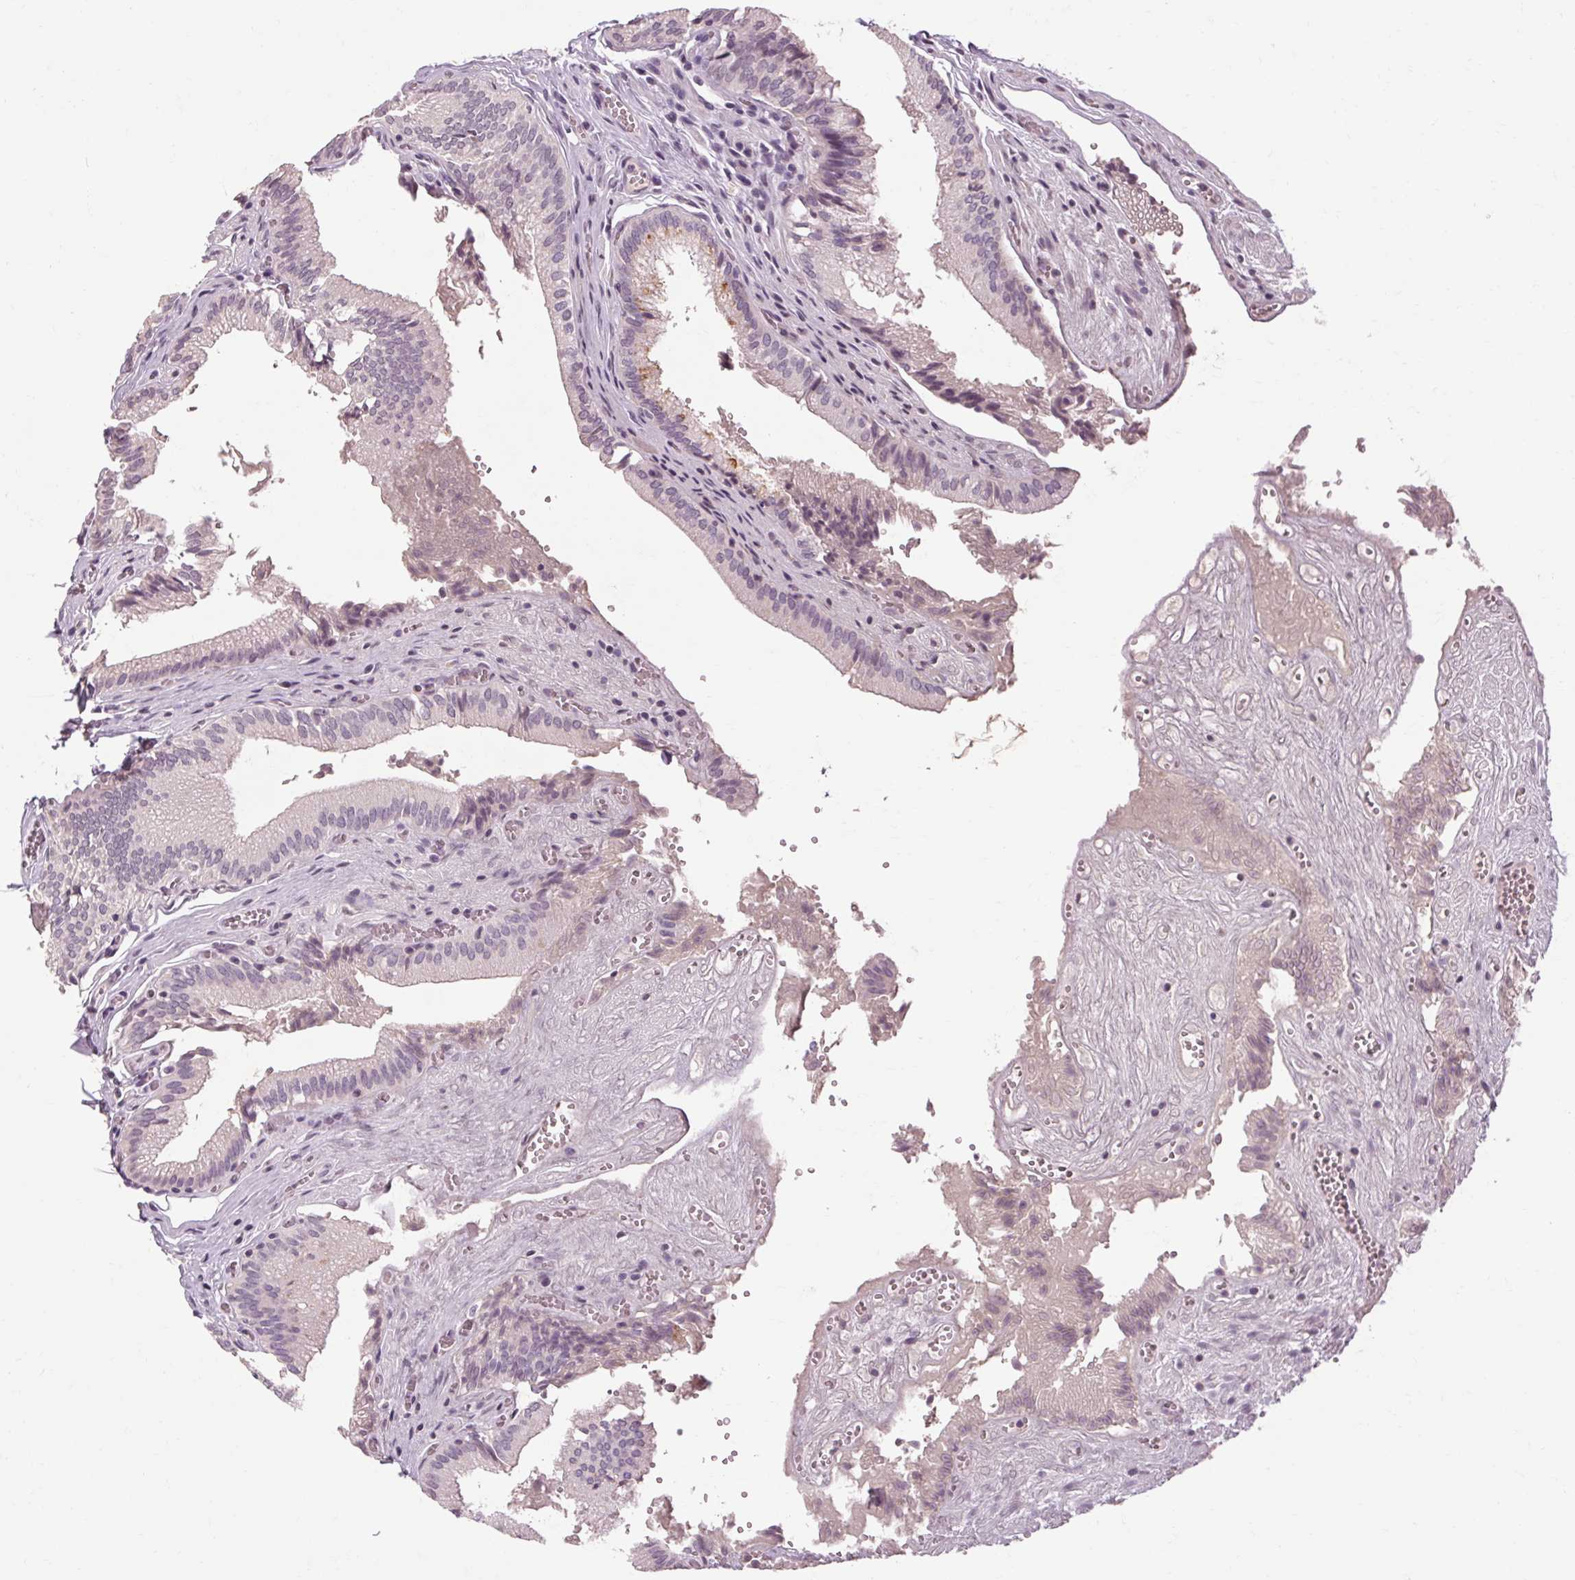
{"staining": {"intensity": "negative", "quantity": "none", "location": "none"}, "tissue": "gallbladder", "cell_type": "Glandular cells", "image_type": "normal", "snomed": [{"axis": "morphology", "description": "Normal tissue, NOS"}, {"axis": "topography", "description": "Gallbladder"}, {"axis": "topography", "description": "Peripheral nerve tissue"}], "caption": "The micrograph demonstrates no staining of glandular cells in unremarkable gallbladder. (DAB (3,3'-diaminobenzidine) immunohistochemistry (IHC) visualized using brightfield microscopy, high magnification).", "gene": "POMC", "patient": {"sex": "male", "age": 17}}